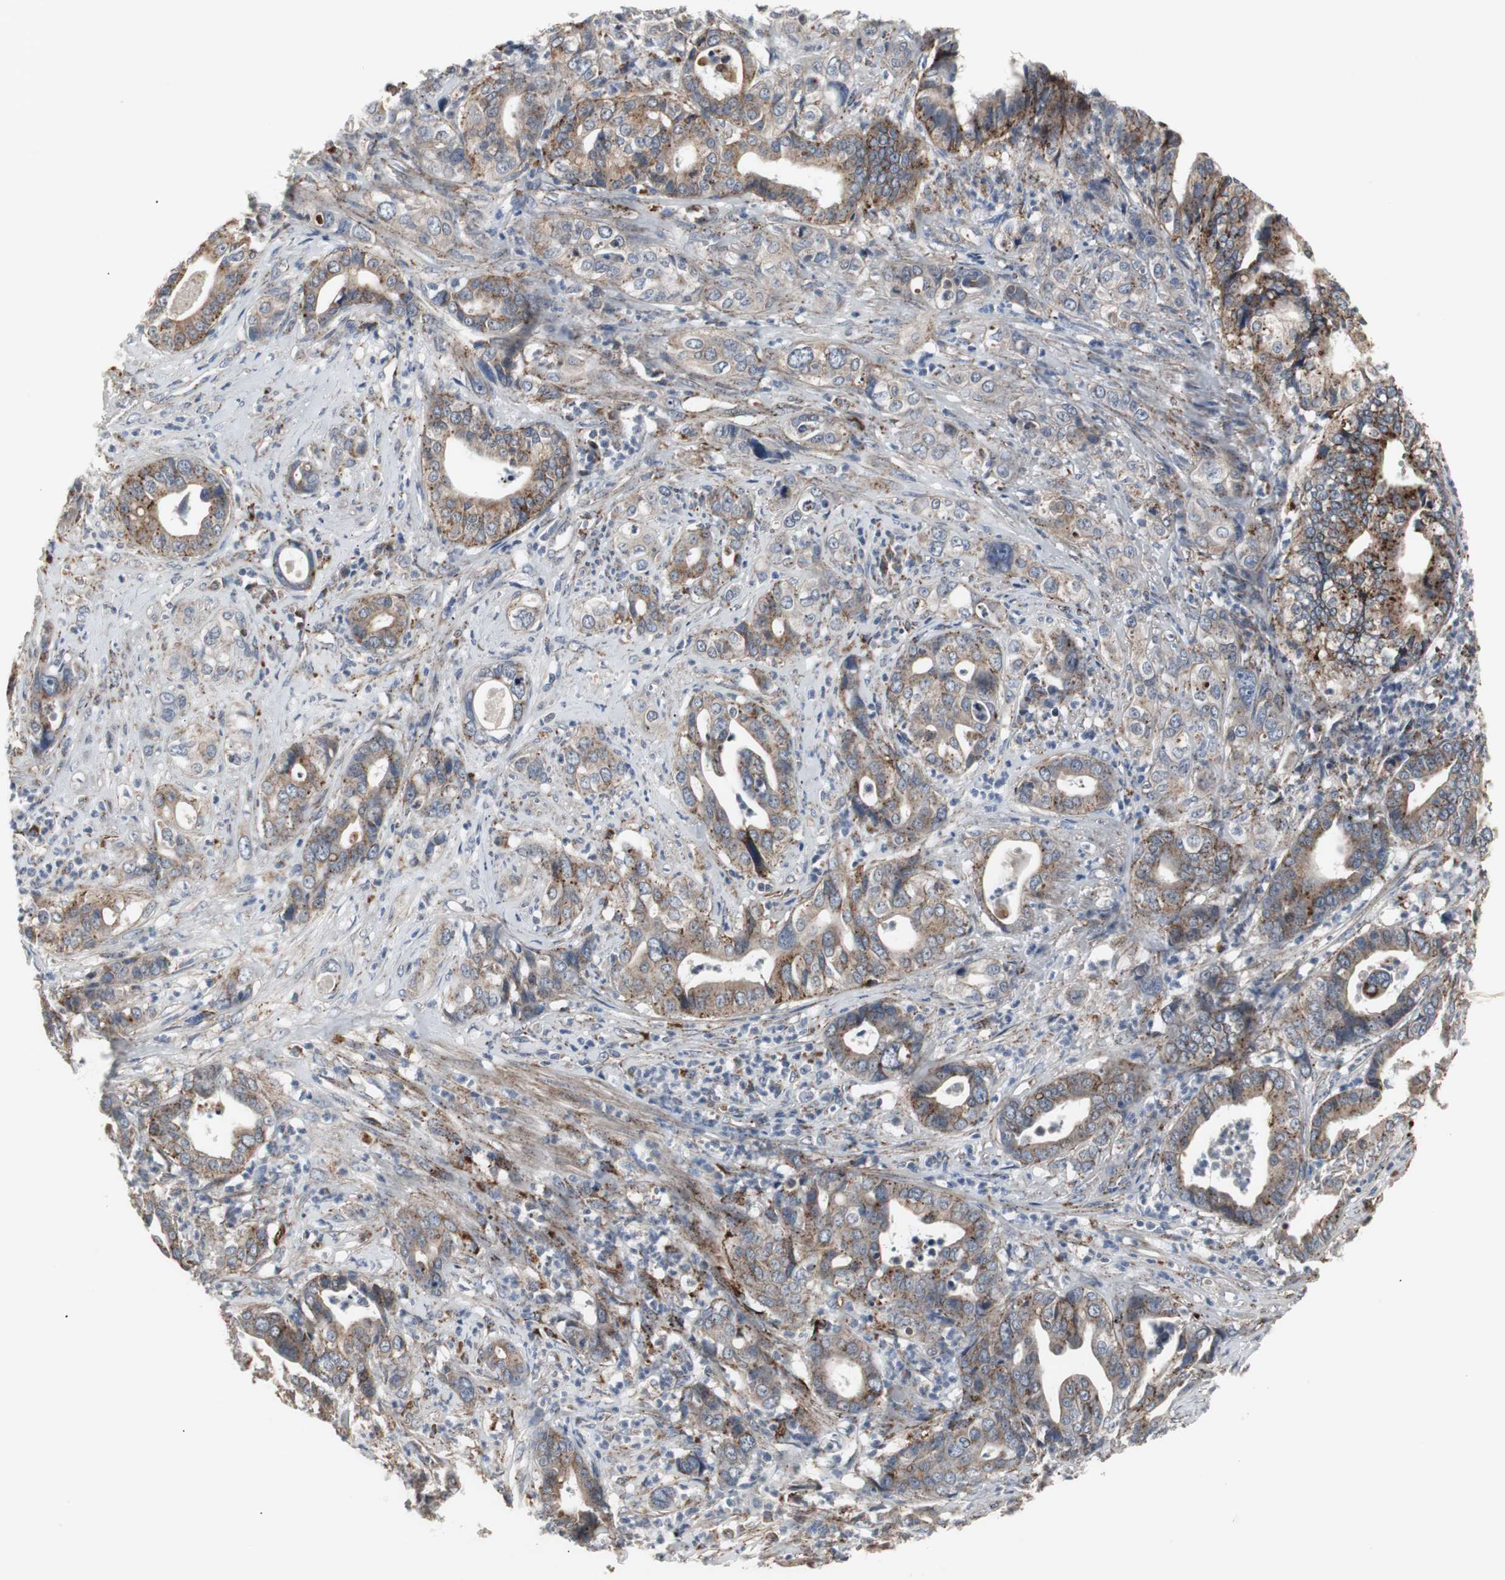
{"staining": {"intensity": "strong", "quantity": ">75%", "location": "cytoplasmic/membranous"}, "tissue": "liver cancer", "cell_type": "Tumor cells", "image_type": "cancer", "snomed": [{"axis": "morphology", "description": "Cholangiocarcinoma"}, {"axis": "topography", "description": "Liver"}], "caption": "Liver cancer (cholangiocarcinoma) stained with immunohistochemistry (IHC) reveals strong cytoplasmic/membranous staining in approximately >75% of tumor cells.", "gene": "GBA1", "patient": {"sex": "female", "age": 61}}